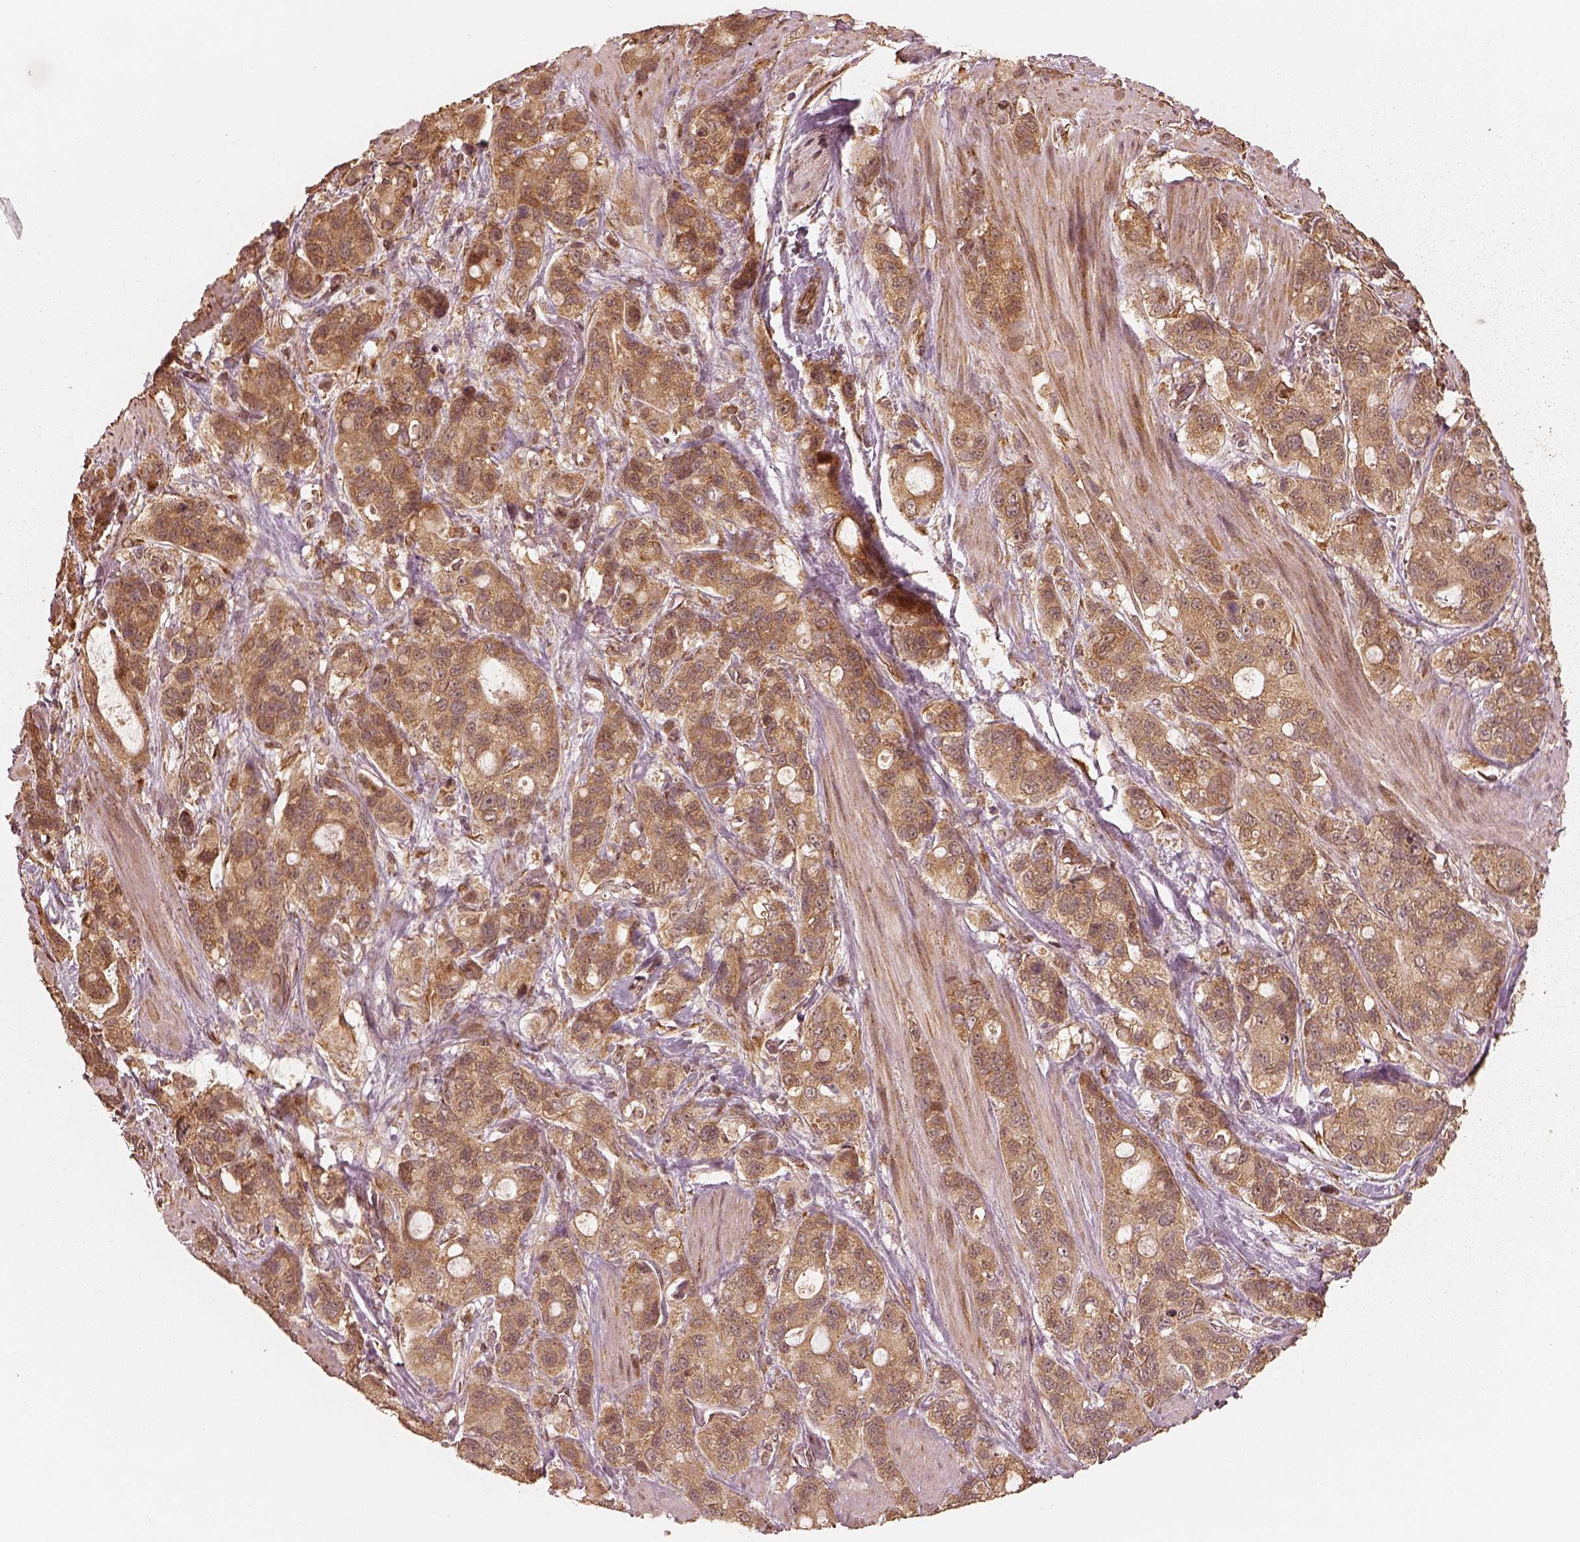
{"staining": {"intensity": "moderate", "quantity": ">75%", "location": "cytoplasmic/membranous"}, "tissue": "stomach cancer", "cell_type": "Tumor cells", "image_type": "cancer", "snomed": [{"axis": "morphology", "description": "Adenocarcinoma, NOS"}, {"axis": "topography", "description": "Stomach"}], "caption": "Immunohistochemistry of human stomach adenocarcinoma shows medium levels of moderate cytoplasmic/membranous staining in approximately >75% of tumor cells.", "gene": "DNAJC25", "patient": {"sex": "male", "age": 63}}